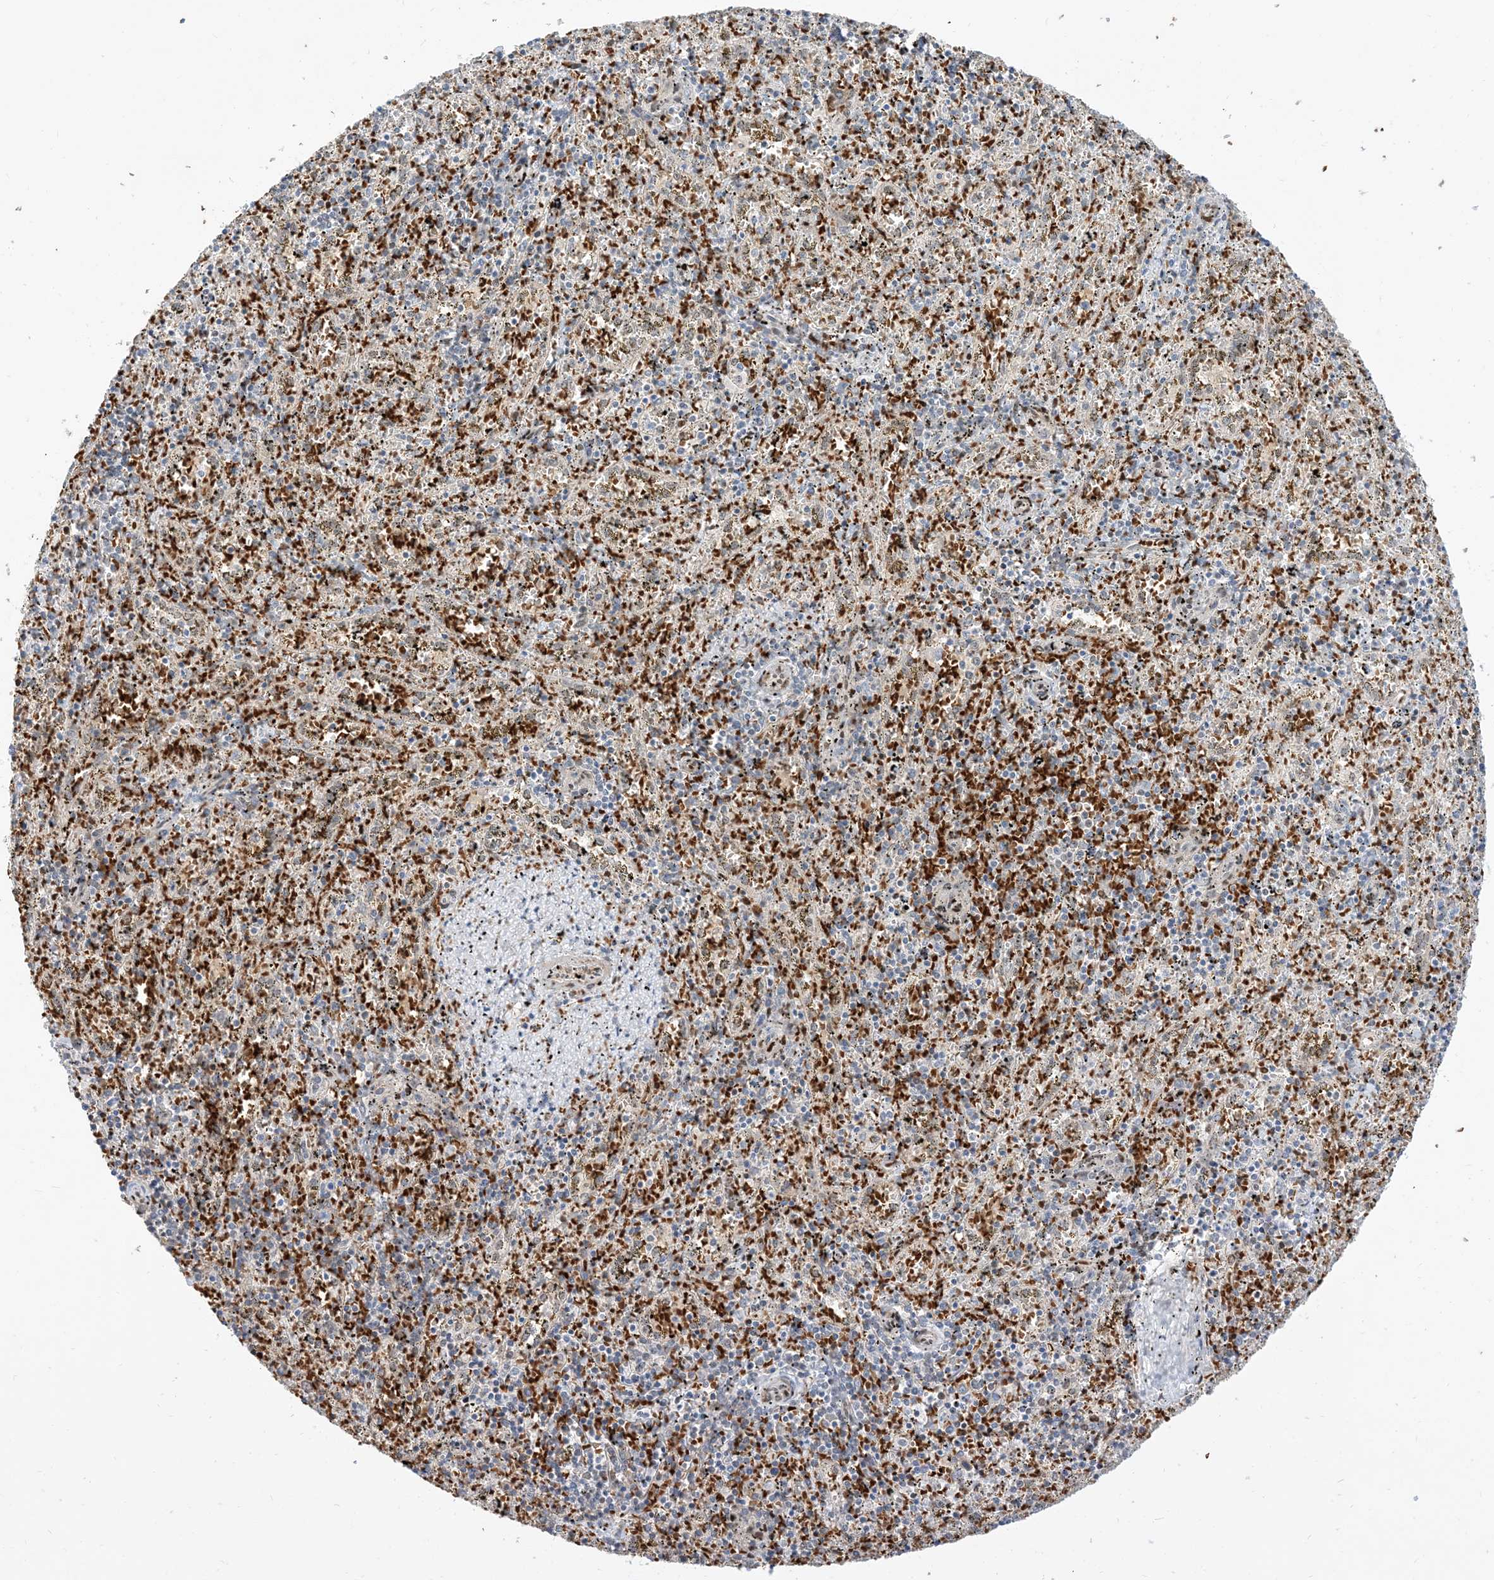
{"staining": {"intensity": "negative", "quantity": "none", "location": "none"}, "tissue": "spleen", "cell_type": "Cells in red pulp", "image_type": "normal", "snomed": [{"axis": "morphology", "description": "Normal tissue, NOS"}, {"axis": "topography", "description": "Spleen"}], "caption": "Immunohistochemistry photomicrograph of benign spleen: spleen stained with DAB (3,3'-diaminobenzidine) displays no significant protein staining in cells in red pulp.", "gene": "RIN1", "patient": {"sex": "male", "age": 11}}